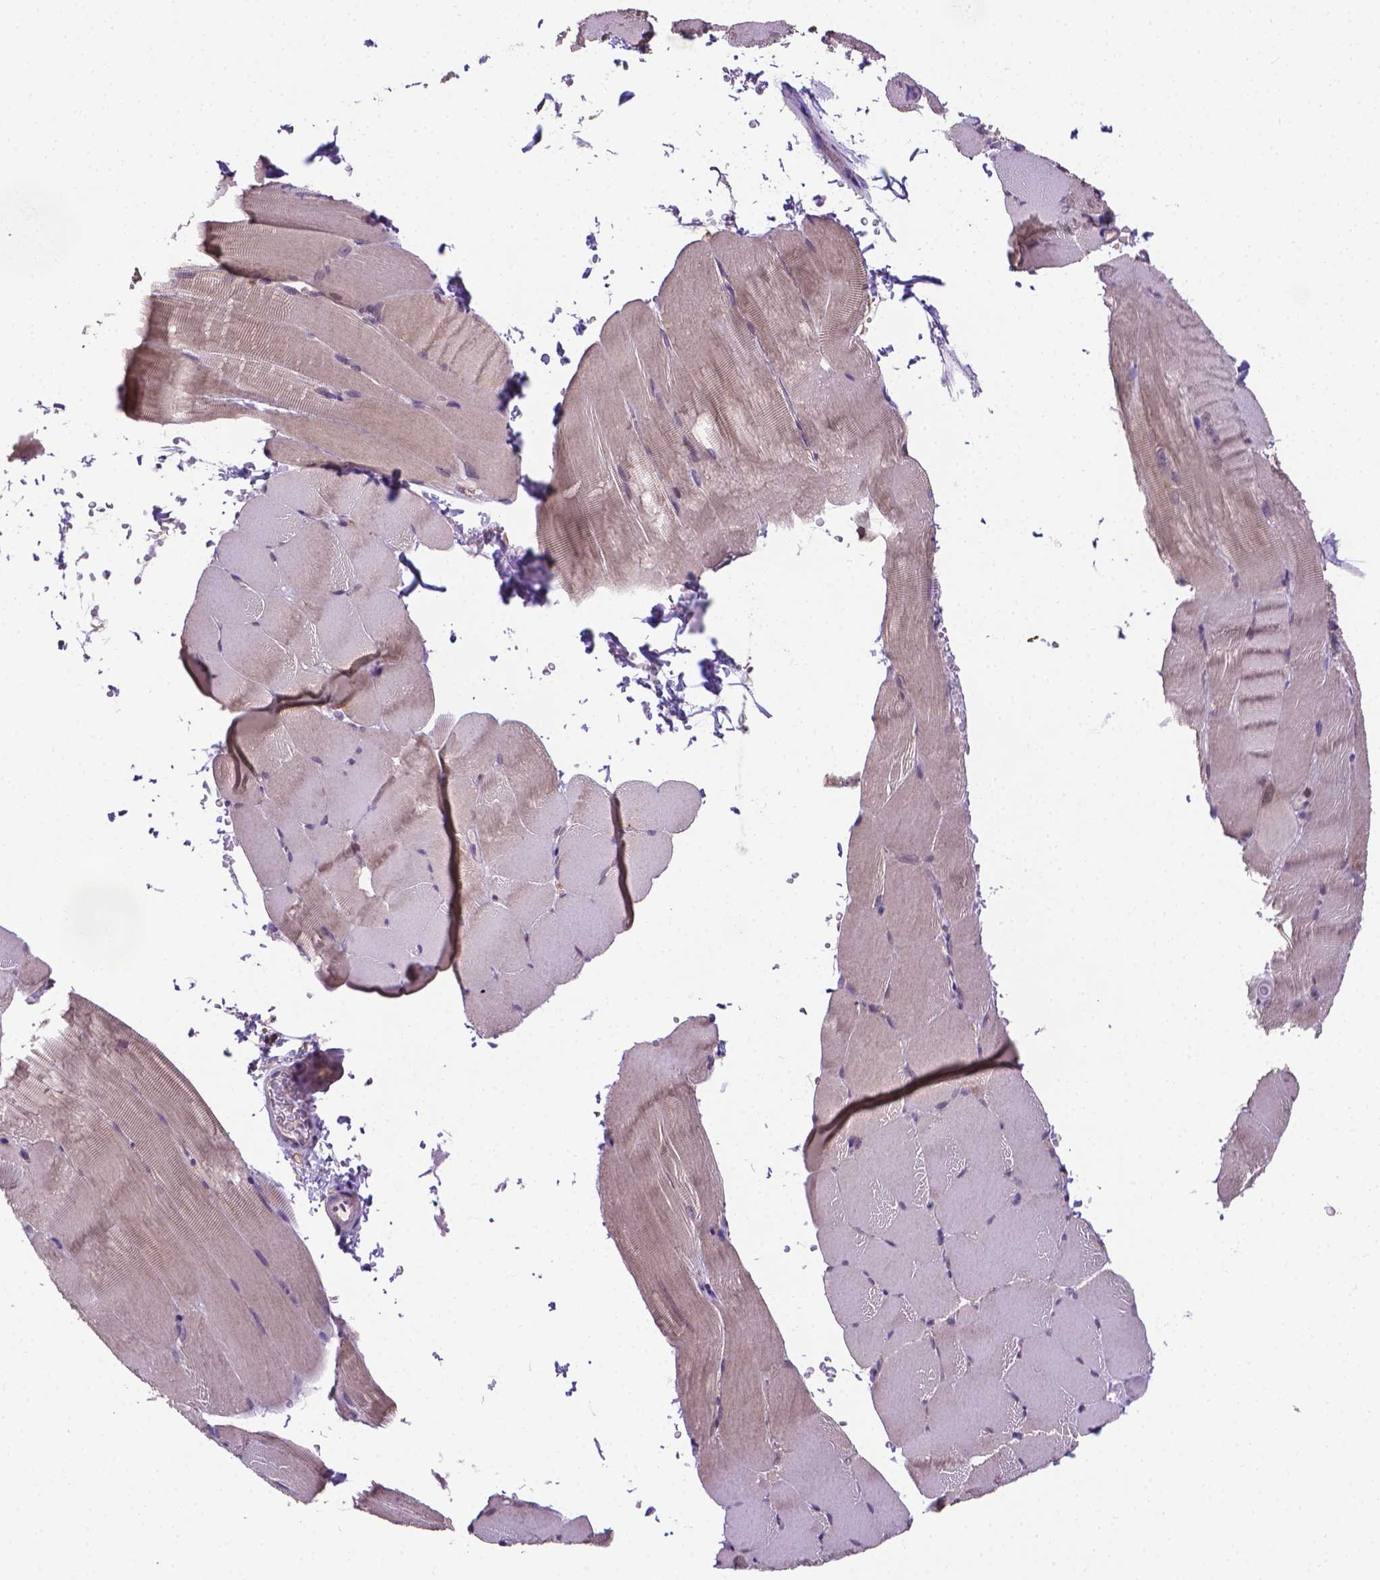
{"staining": {"intensity": "weak", "quantity": "25%-75%", "location": "cytoplasmic/membranous"}, "tissue": "skeletal muscle", "cell_type": "Myocytes", "image_type": "normal", "snomed": [{"axis": "morphology", "description": "Normal tissue, NOS"}, {"axis": "topography", "description": "Skeletal muscle"}], "caption": "A histopathology image showing weak cytoplasmic/membranous staining in approximately 25%-75% of myocytes in benign skeletal muscle, as visualized by brown immunohistochemical staining.", "gene": "GPR63", "patient": {"sex": "female", "age": 37}}